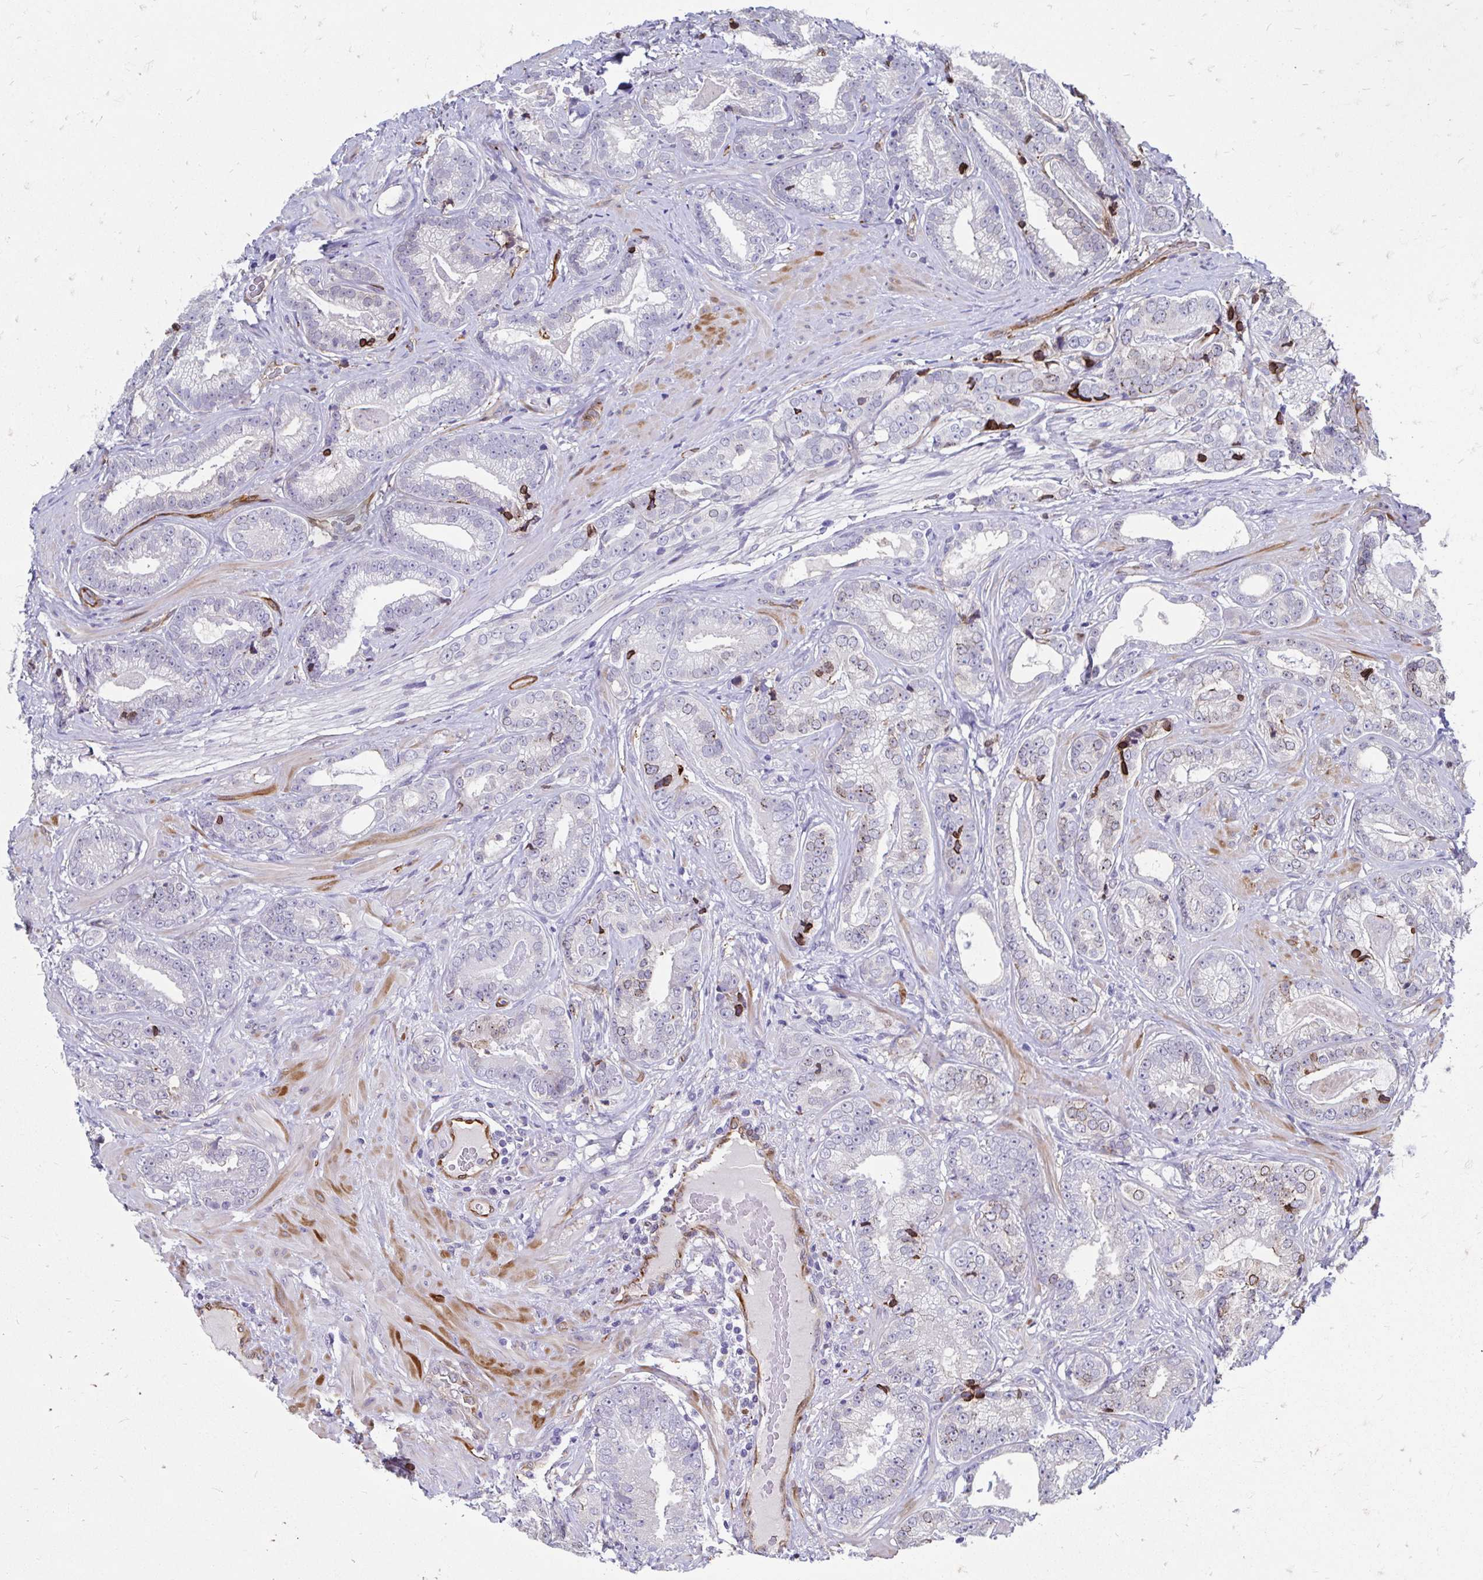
{"staining": {"intensity": "negative", "quantity": "none", "location": "none"}, "tissue": "prostate cancer", "cell_type": "Tumor cells", "image_type": "cancer", "snomed": [{"axis": "morphology", "description": "Adenocarcinoma, Low grade"}, {"axis": "topography", "description": "Prostate"}], "caption": "IHC of prostate cancer displays no staining in tumor cells. (DAB (3,3'-diaminobenzidine) immunohistochemistry, high magnification).", "gene": "CDKL1", "patient": {"sex": "male", "age": 61}}